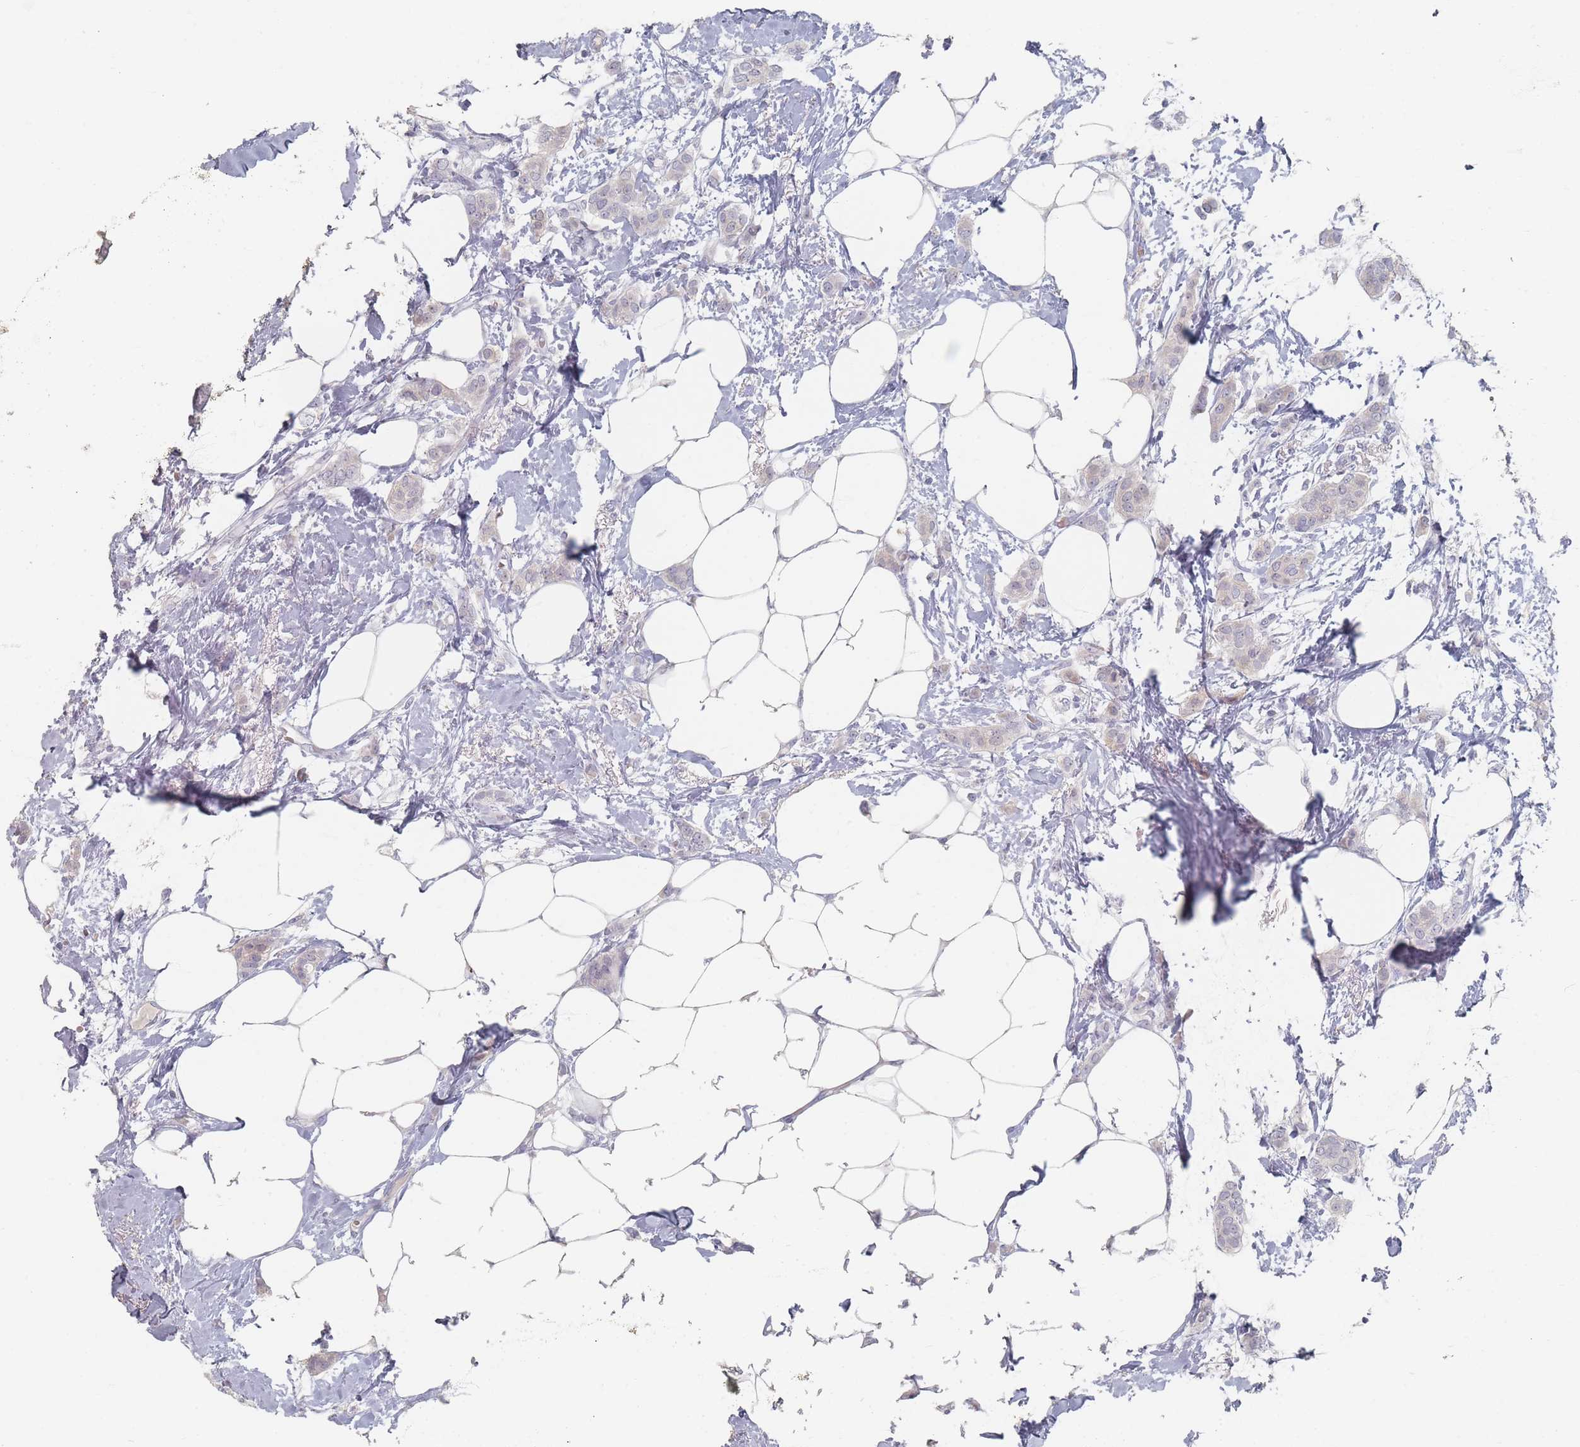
{"staining": {"intensity": "negative", "quantity": "none", "location": "none"}, "tissue": "breast cancer", "cell_type": "Tumor cells", "image_type": "cancer", "snomed": [{"axis": "morphology", "description": "Duct carcinoma"}, {"axis": "topography", "description": "Breast"}], "caption": "Immunohistochemistry image of neoplastic tissue: breast cancer stained with DAB exhibits no significant protein staining in tumor cells. Nuclei are stained in blue.", "gene": "HELZ2", "patient": {"sex": "female", "age": 72}}